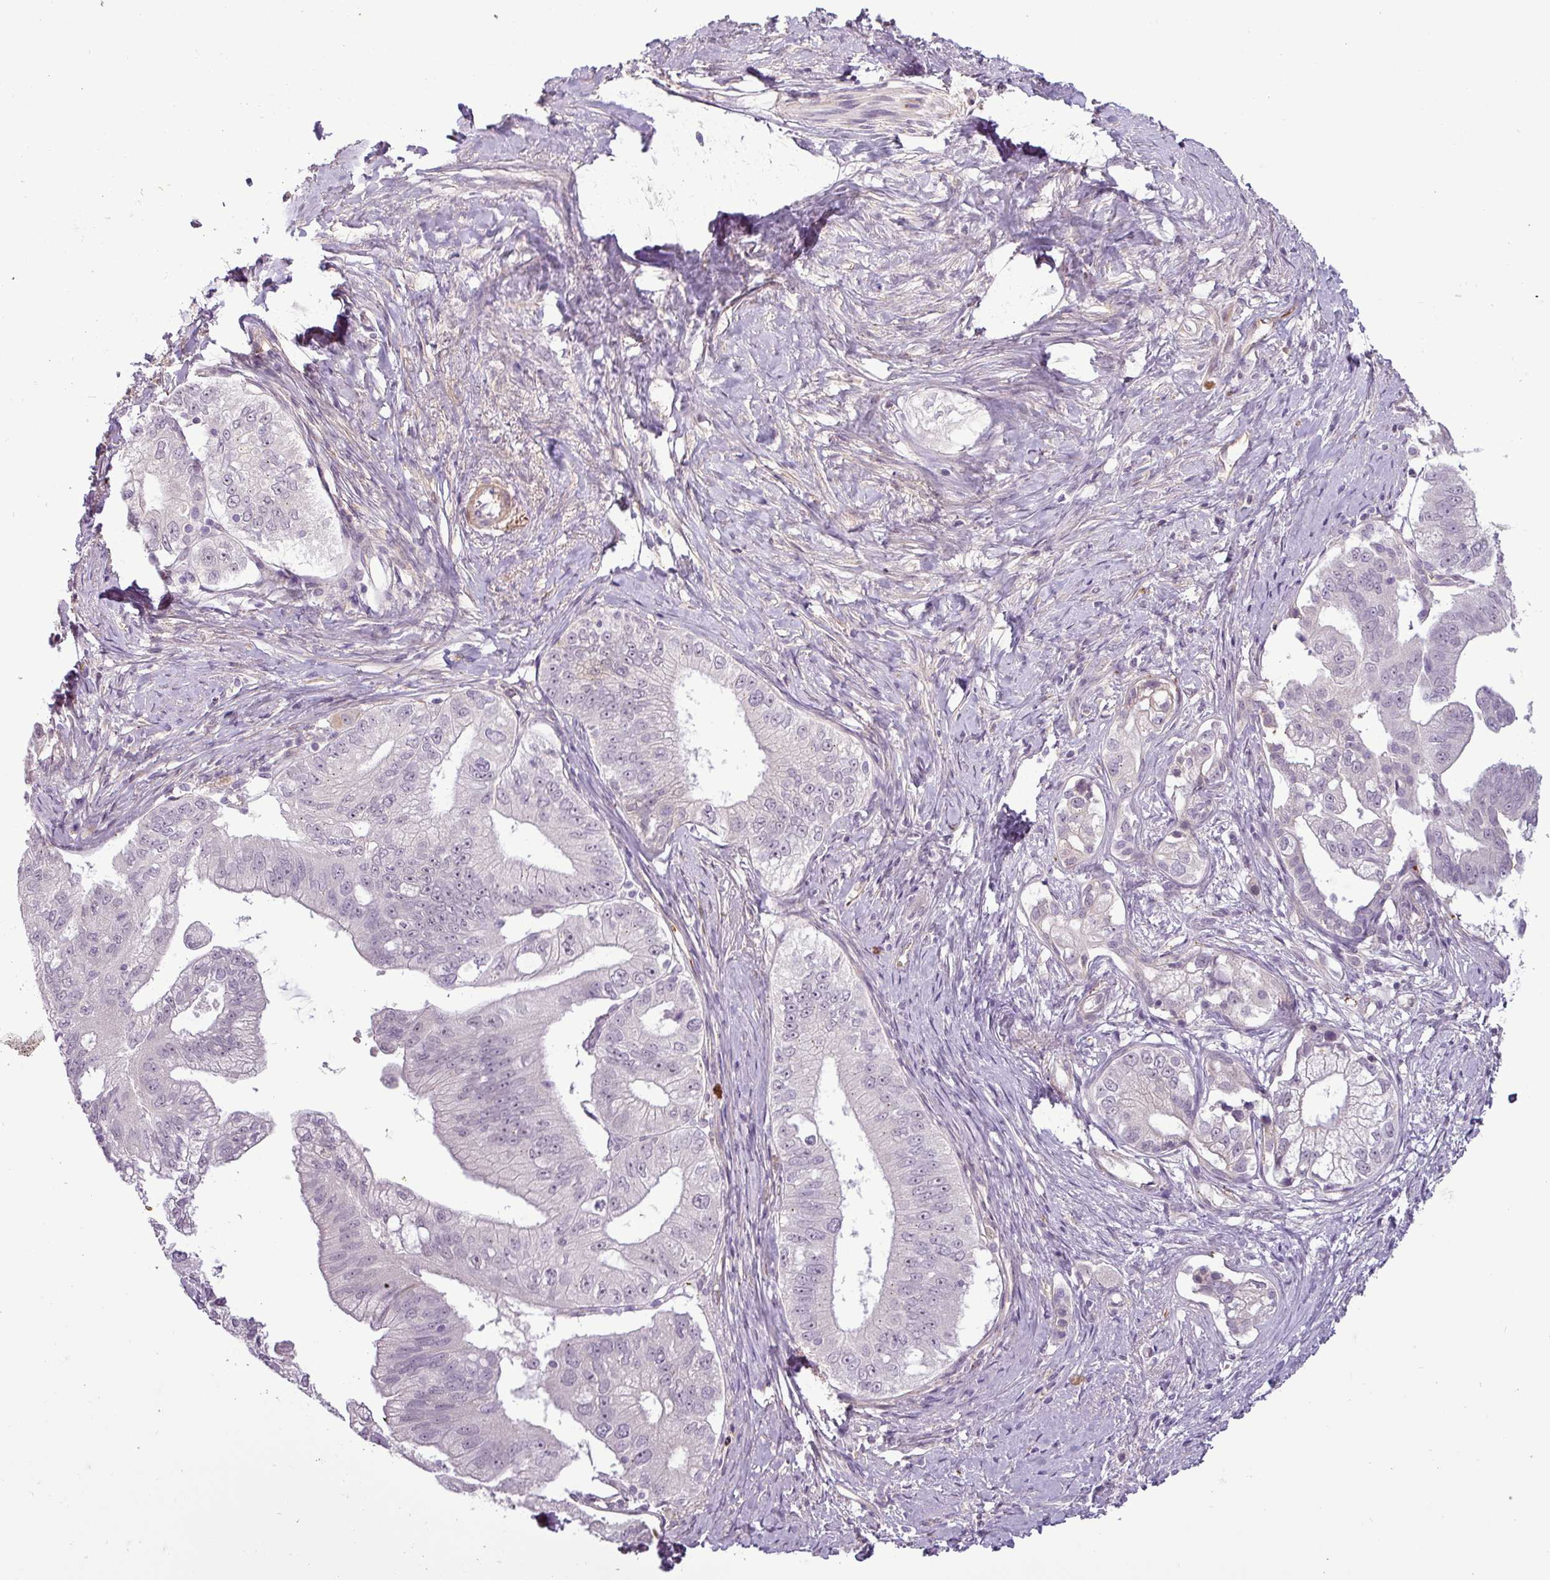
{"staining": {"intensity": "negative", "quantity": "none", "location": "none"}, "tissue": "pancreatic cancer", "cell_type": "Tumor cells", "image_type": "cancer", "snomed": [{"axis": "morphology", "description": "Adenocarcinoma, NOS"}, {"axis": "topography", "description": "Pancreas"}], "caption": "An immunohistochemistry micrograph of pancreatic cancer is shown. There is no staining in tumor cells of pancreatic cancer.", "gene": "APOC1", "patient": {"sex": "male", "age": 70}}